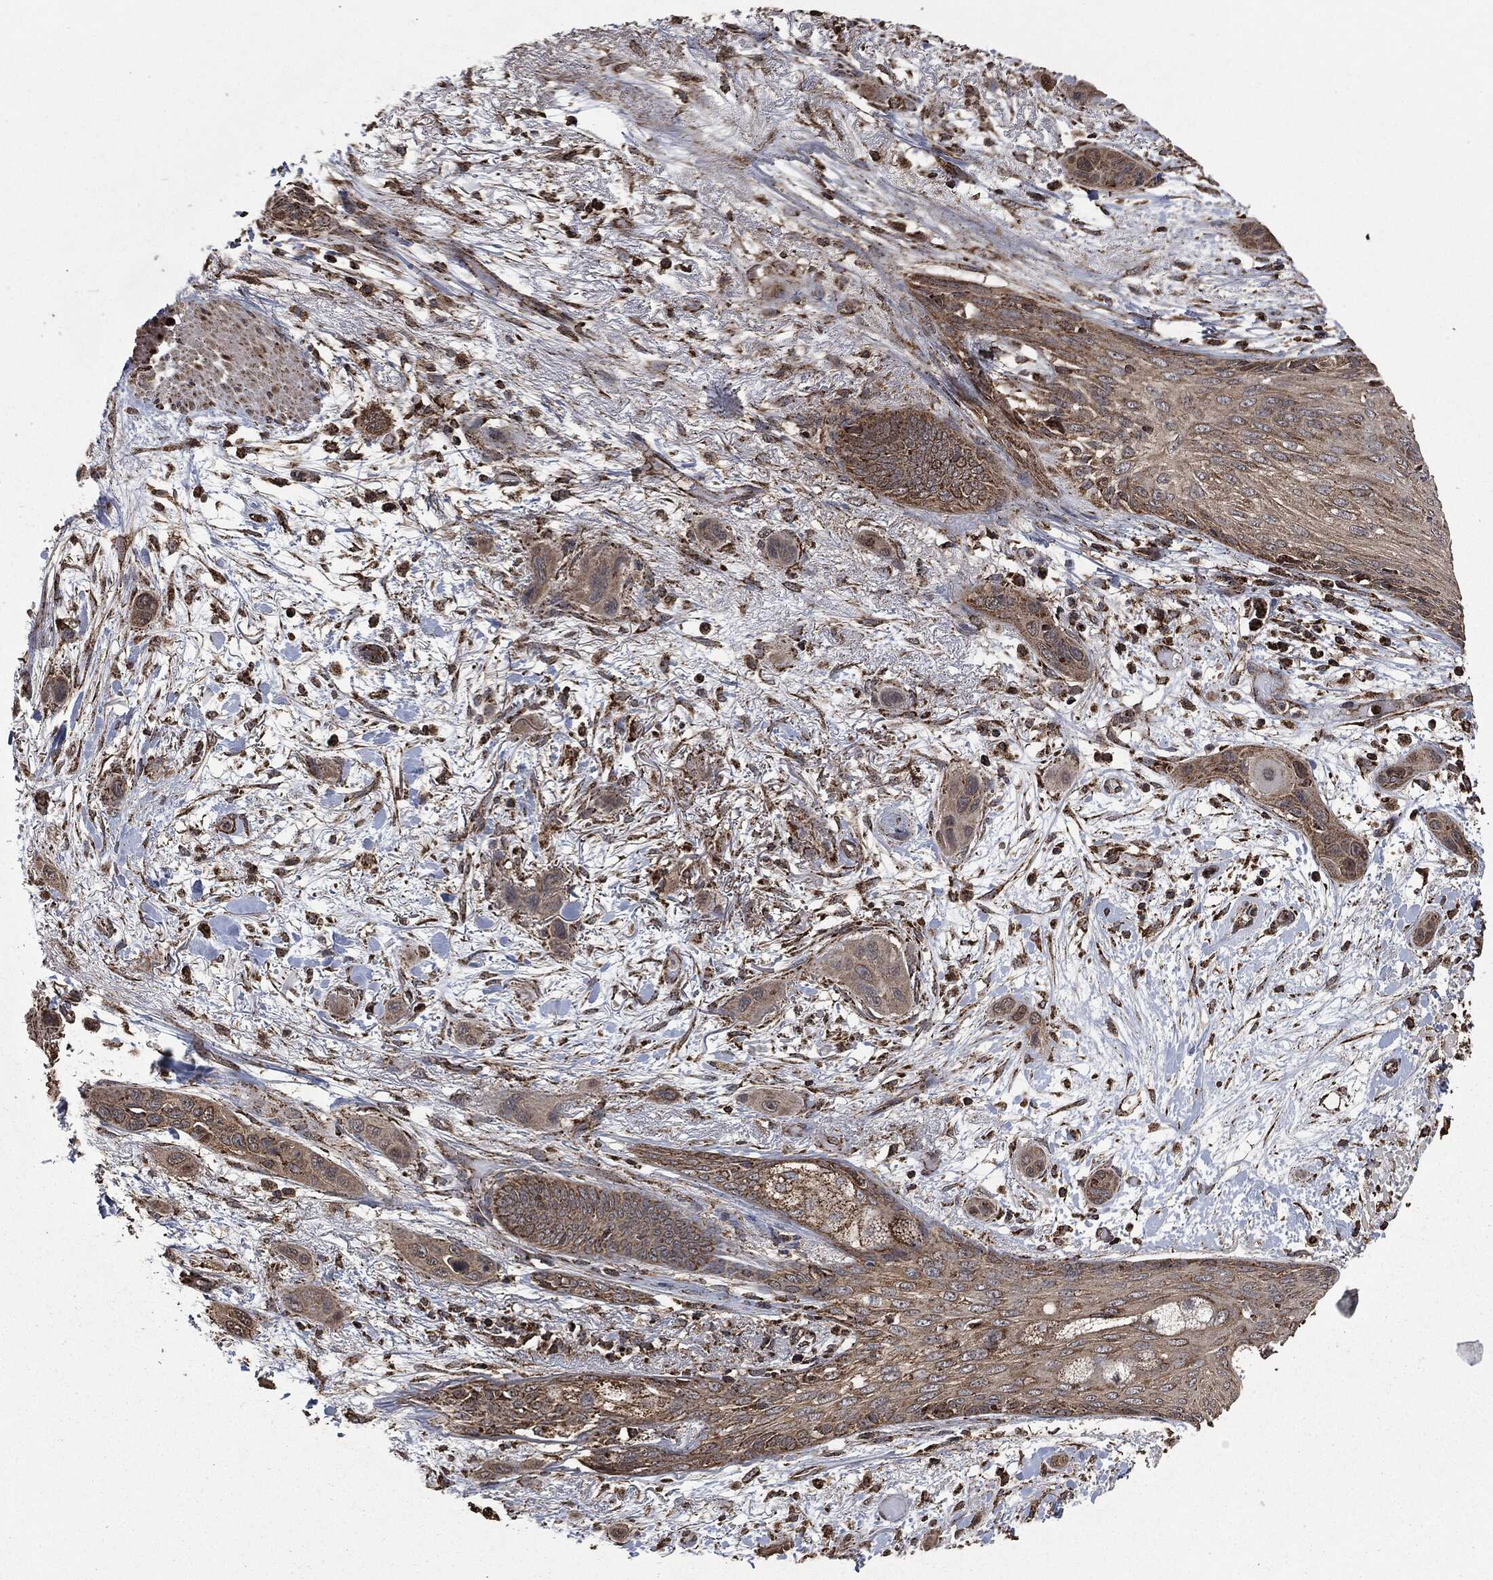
{"staining": {"intensity": "moderate", "quantity": ">75%", "location": "cytoplasmic/membranous"}, "tissue": "skin cancer", "cell_type": "Tumor cells", "image_type": "cancer", "snomed": [{"axis": "morphology", "description": "Squamous cell carcinoma, NOS"}, {"axis": "topography", "description": "Skin"}], "caption": "This image shows skin squamous cell carcinoma stained with IHC to label a protein in brown. The cytoplasmic/membranous of tumor cells show moderate positivity for the protein. Nuclei are counter-stained blue.", "gene": "LIG3", "patient": {"sex": "male", "age": 79}}